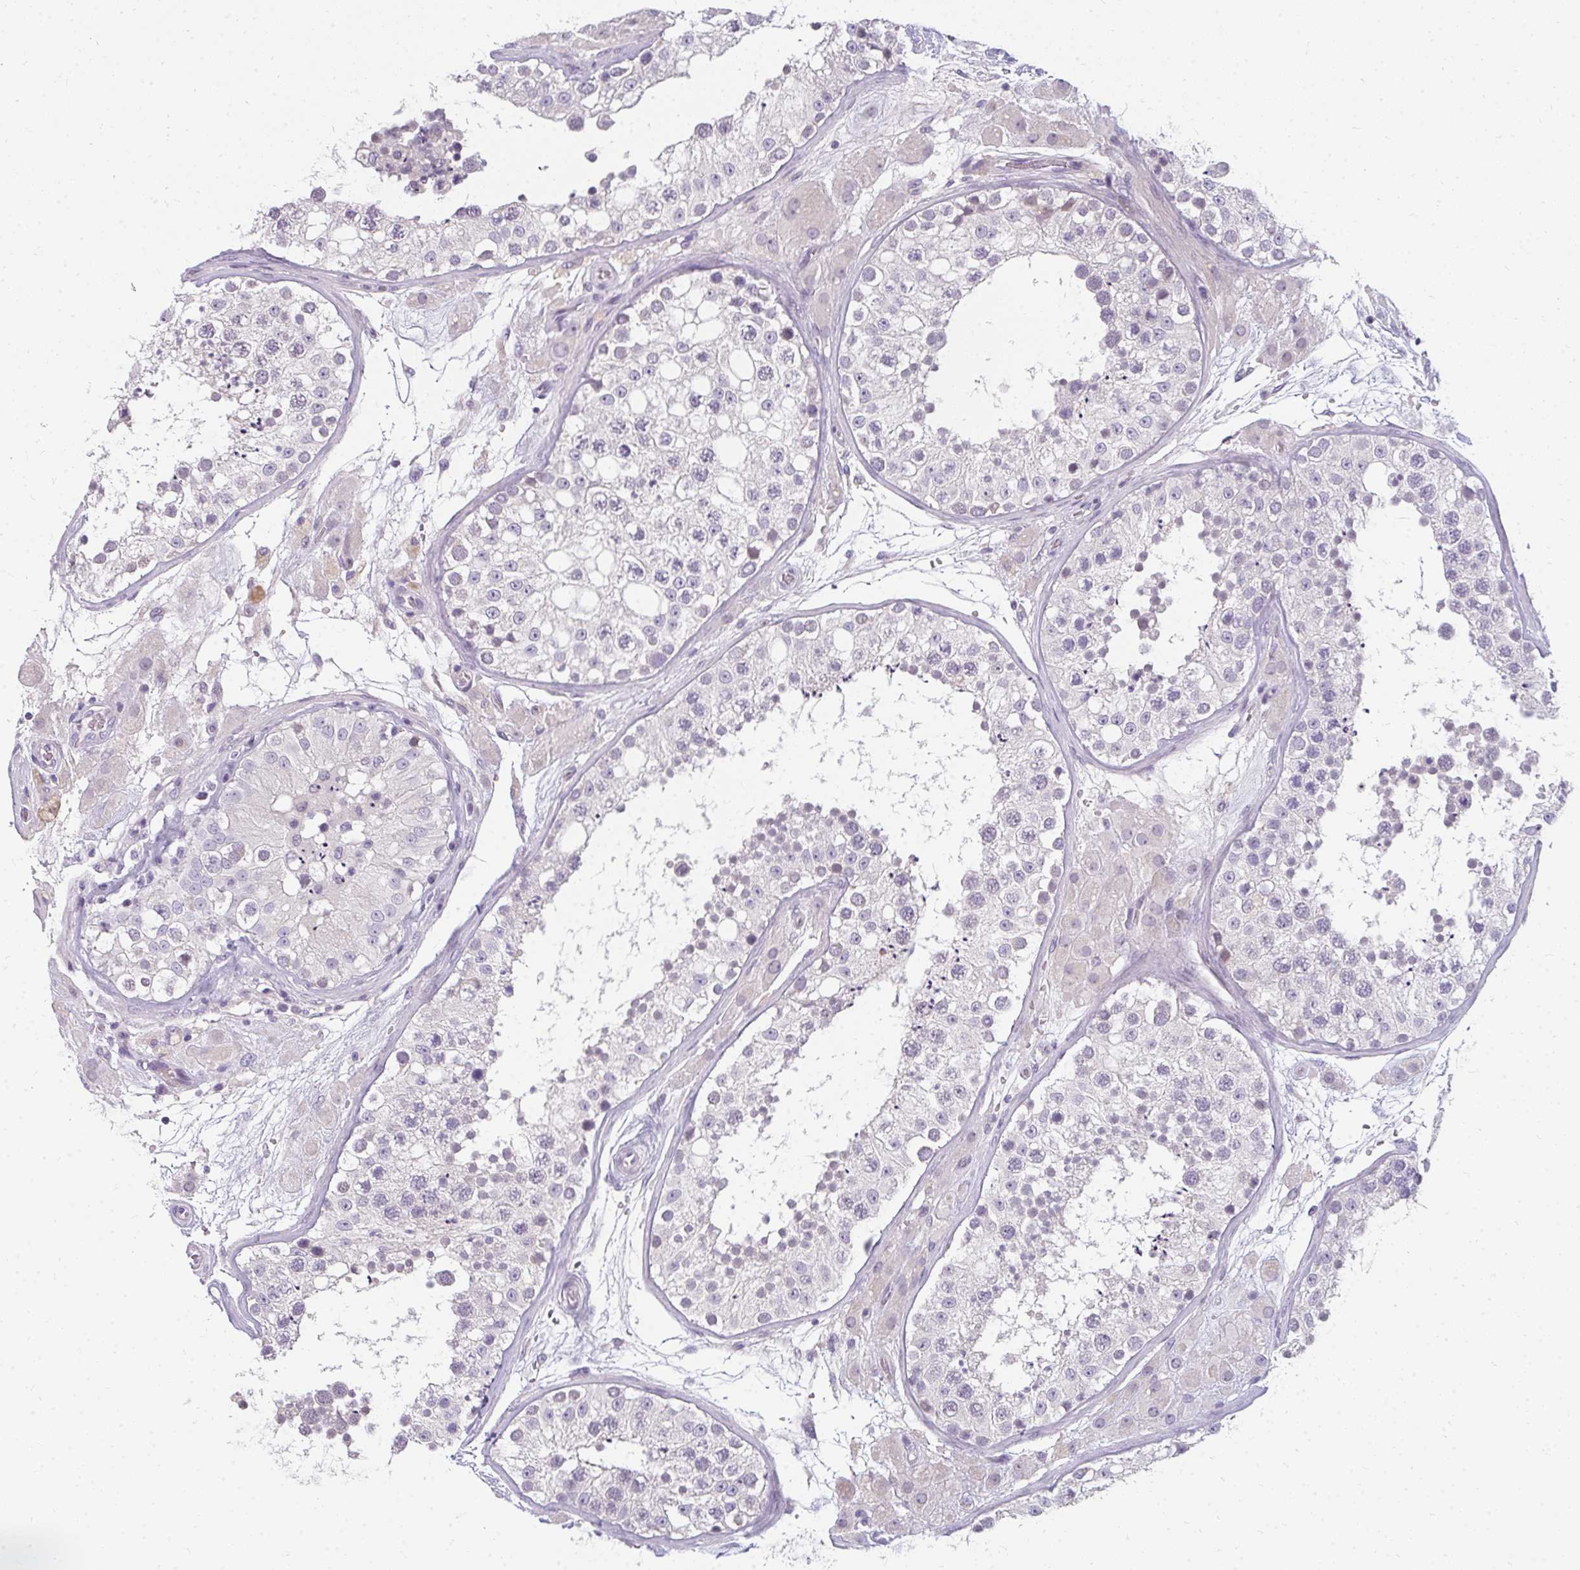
{"staining": {"intensity": "negative", "quantity": "none", "location": "none"}, "tissue": "testis", "cell_type": "Cells in seminiferous ducts", "image_type": "normal", "snomed": [{"axis": "morphology", "description": "Normal tissue, NOS"}, {"axis": "topography", "description": "Testis"}], "caption": "Immunohistochemical staining of normal human testis exhibits no significant staining in cells in seminiferous ducts.", "gene": "PPP1R3G", "patient": {"sex": "male", "age": 26}}